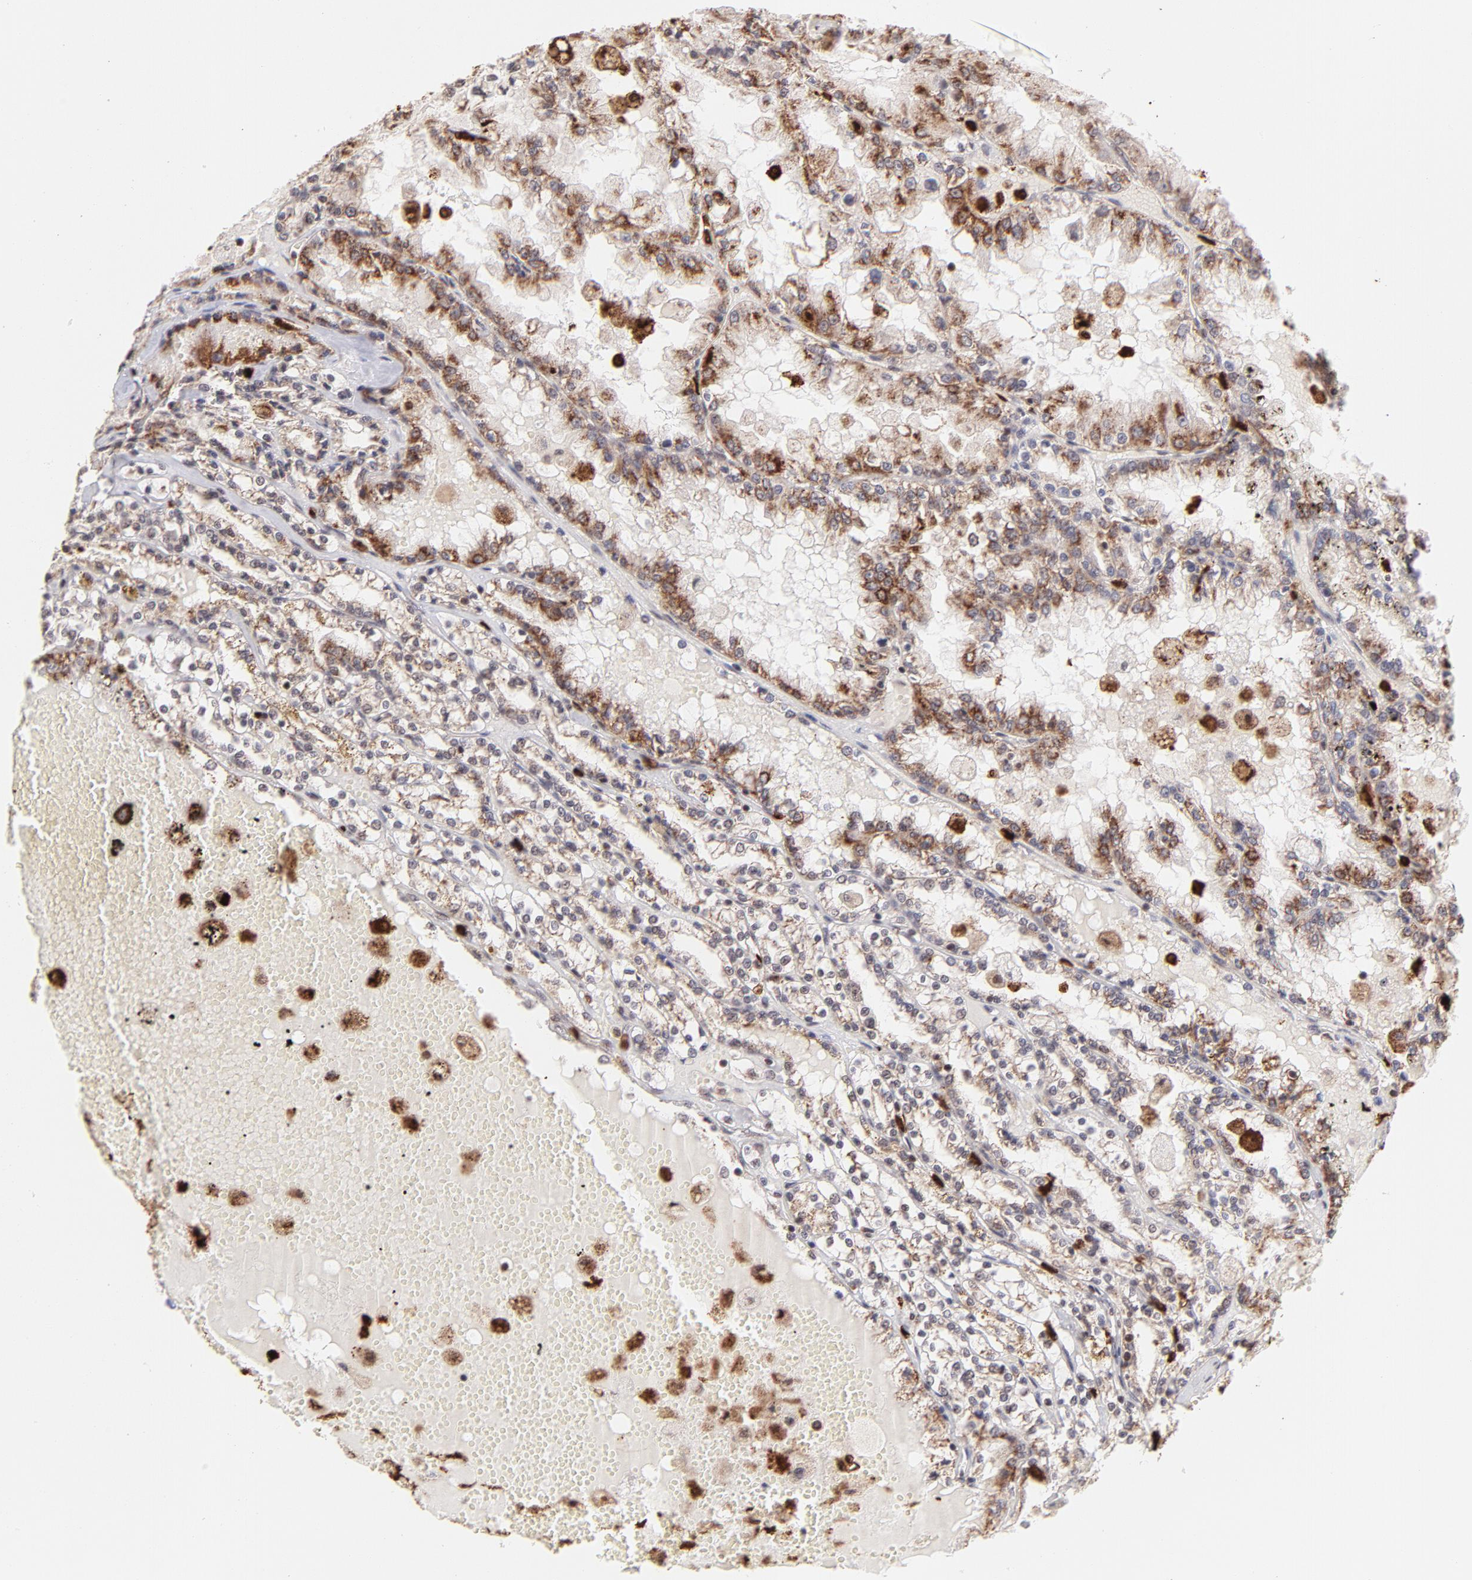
{"staining": {"intensity": "moderate", "quantity": ">75%", "location": "cytoplasmic/membranous"}, "tissue": "renal cancer", "cell_type": "Tumor cells", "image_type": "cancer", "snomed": [{"axis": "morphology", "description": "Adenocarcinoma, NOS"}, {"axis": "topography", "description": "Kidney"}], "caption": "Renal cancer (adenocarcinoma) was stained to show a protein in brown. There is medium levels of moderate cytoplasmic/membranous expression in about >75% of tumor cells.", "gene": "ZFX", "patient": {"sex": "female", "age": 56}}